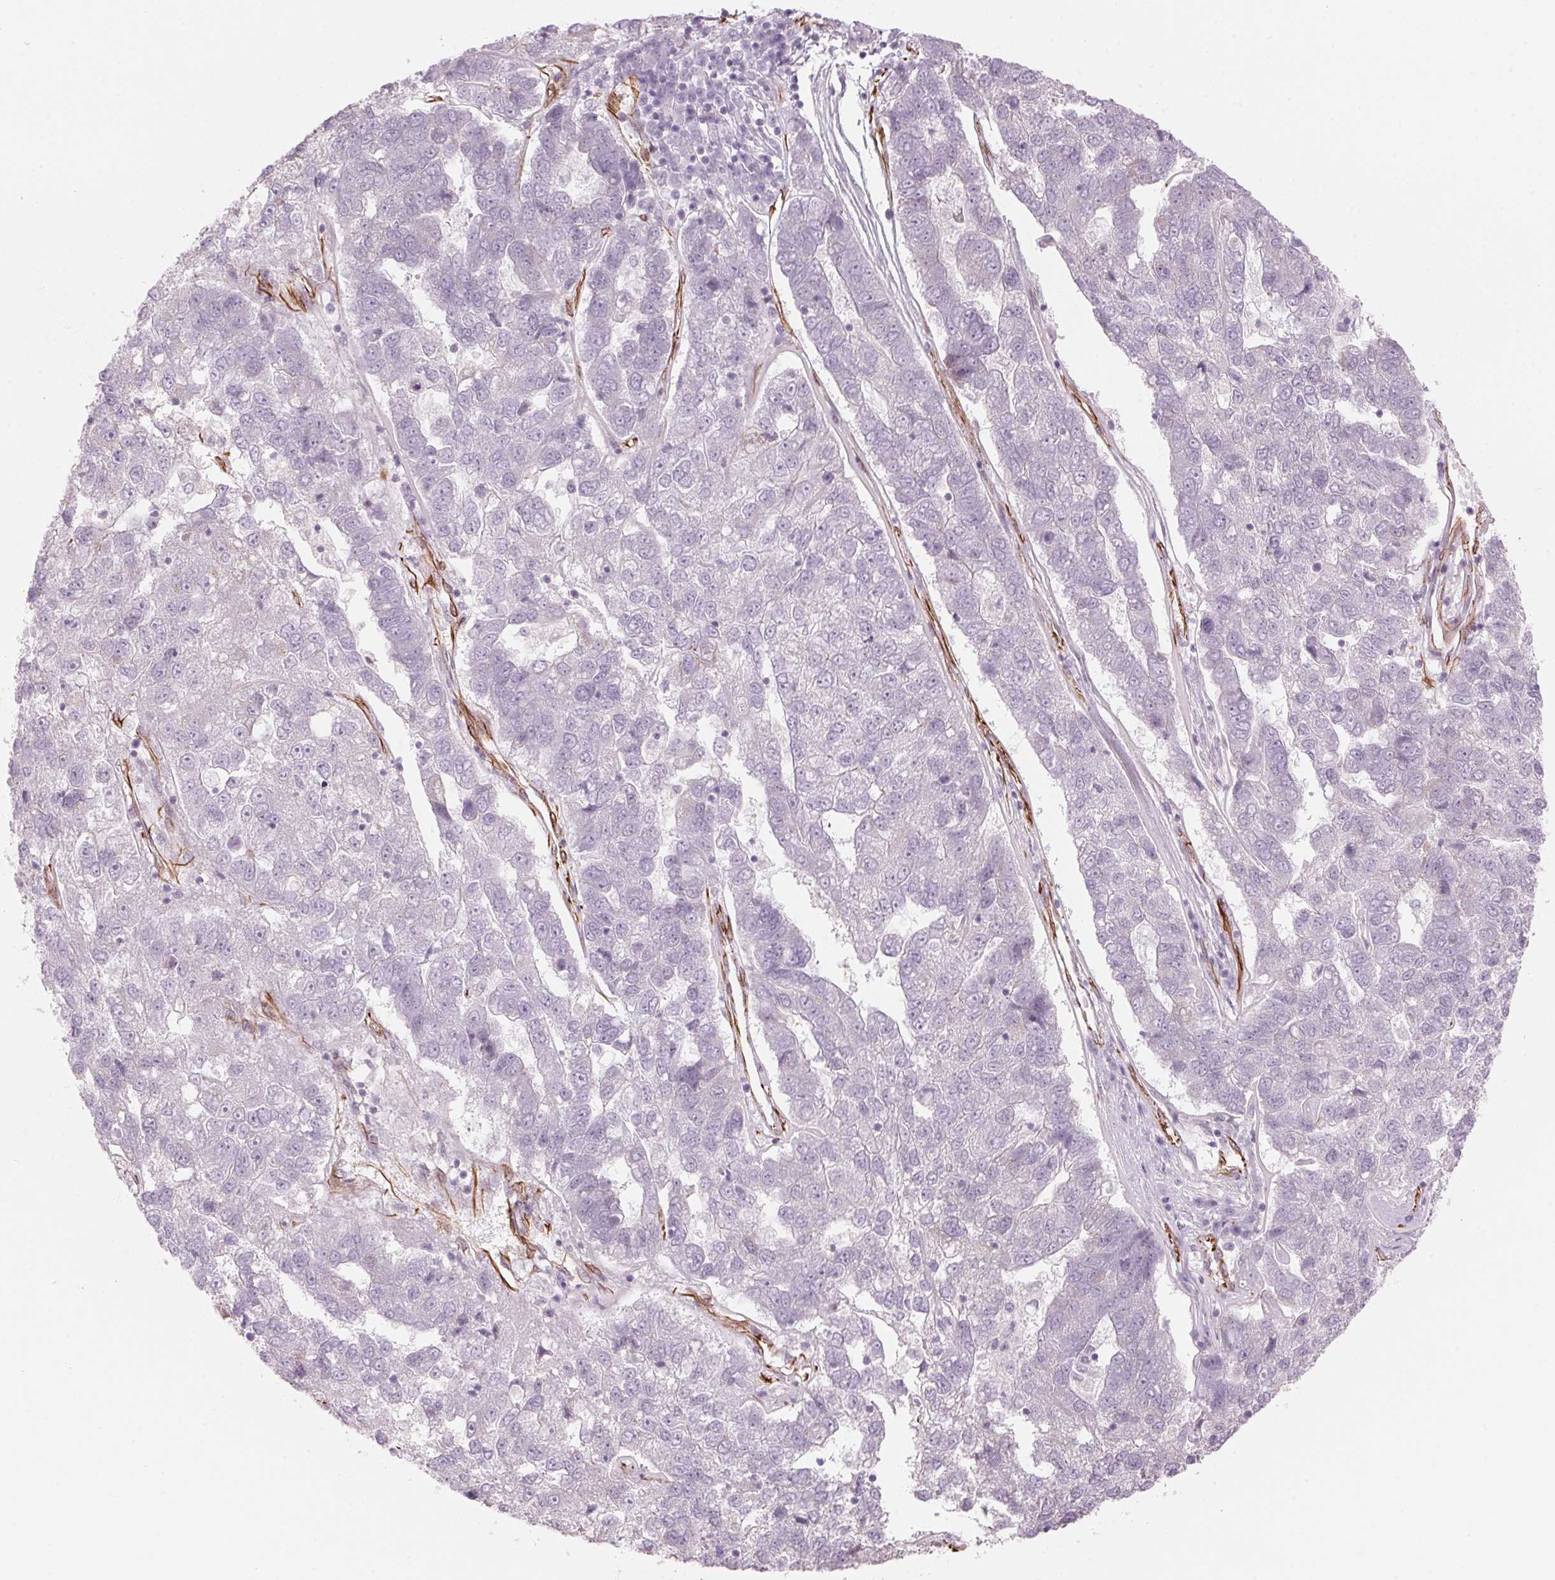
{"staining": {"intensity": "negative", "quantity": "none", "location": "none"}, "tissue": "pancreatic cancer", "cell_type": "Tumor cells", "image_type": "cancer", "snomed": [{"axis": "morphology", "description": "Adenocarcinoma, NOS"}, {"axis": "topography", "description": "Pancreas"}], "caption": "The immunohistochemistry photomicrograph has no significant staining in tumor cells of adenocarcinoma (pancreatic) tissue.", "gene": "CLPS", "patient": {"sex": "female", "age": 61}}